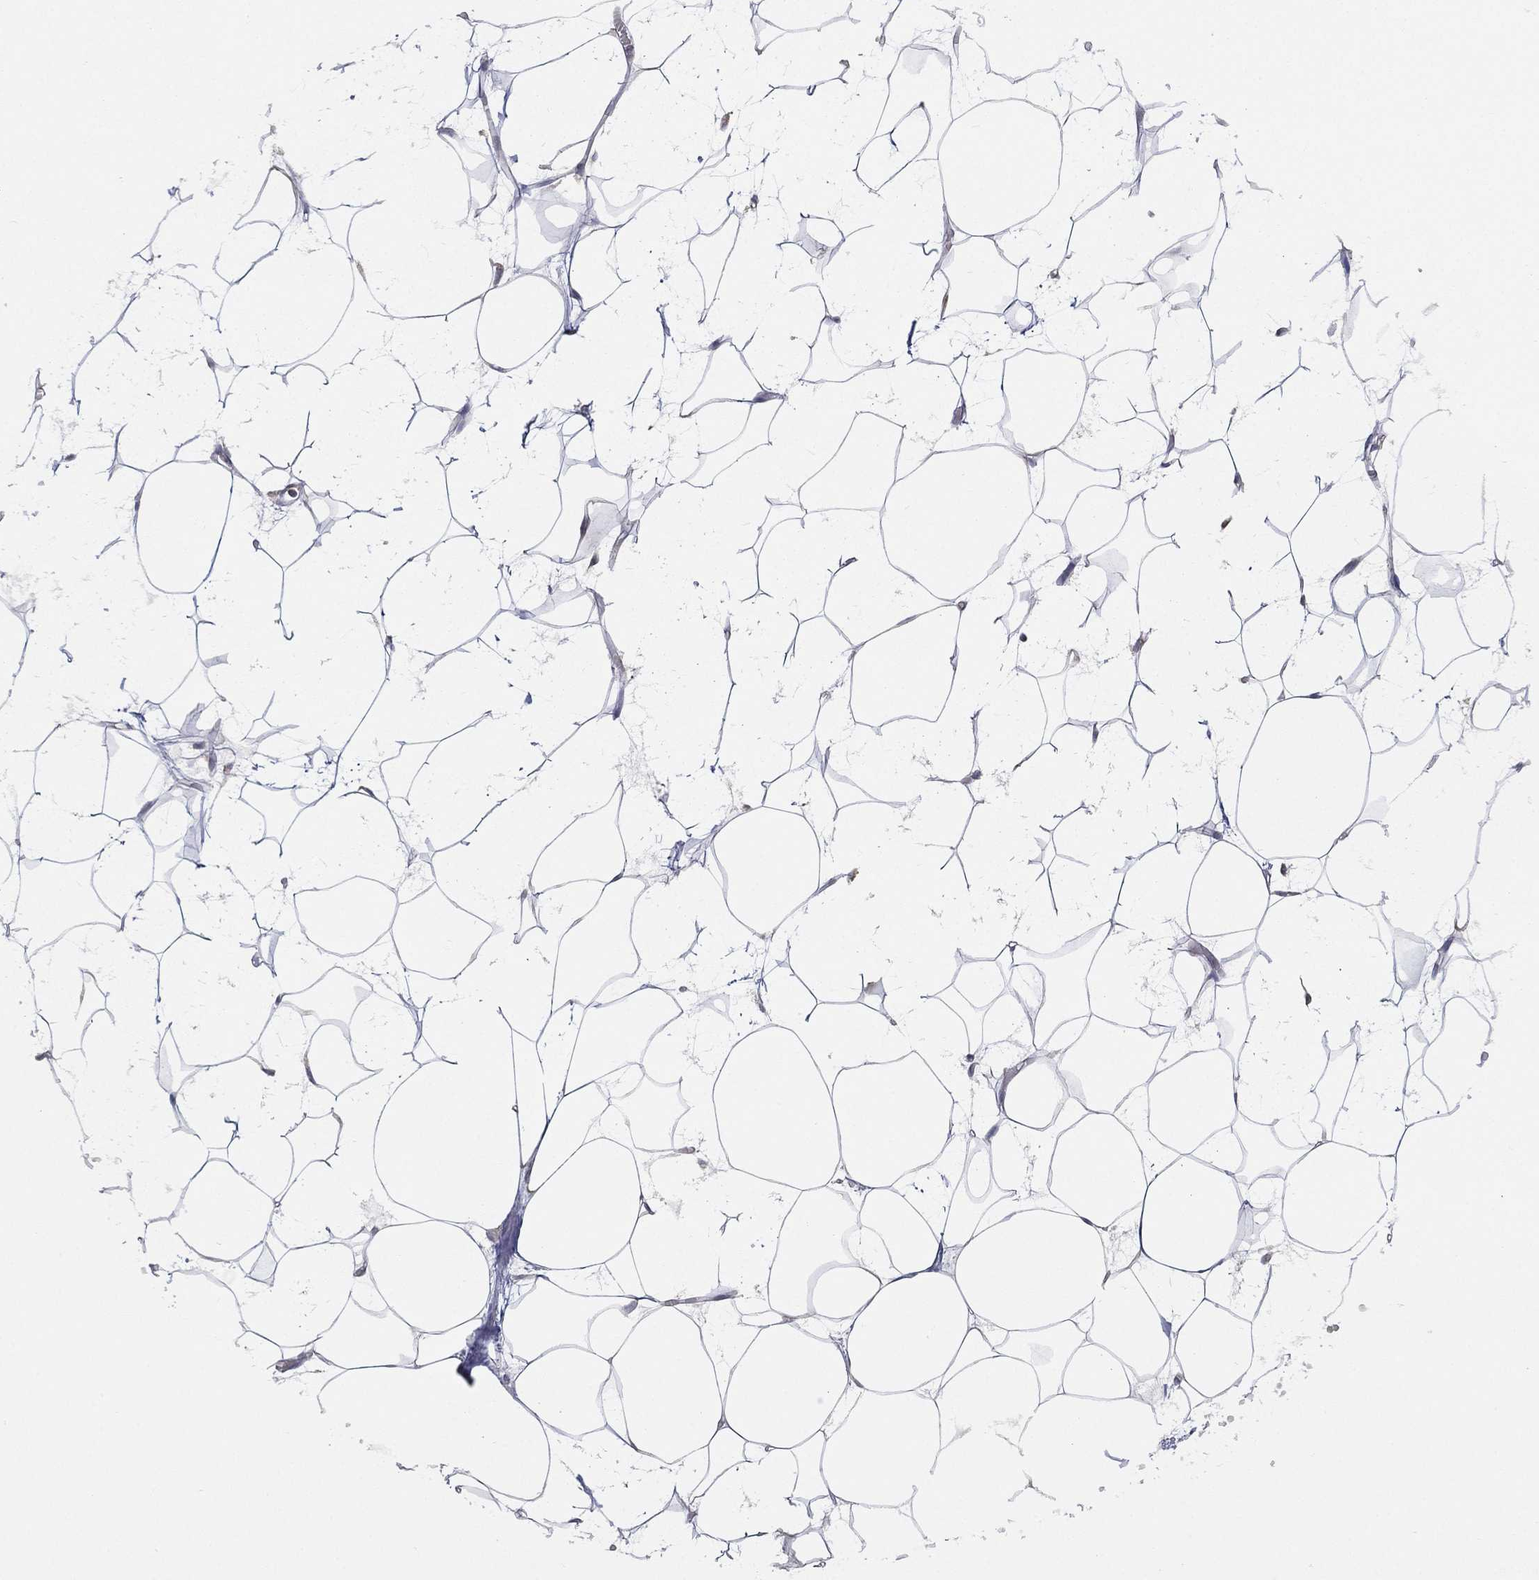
{"staining": {"intensity": "negative", "quantity": "none", "location": "none"}, "tissue": "adipose tissue", "cell_type": "Adipocytes", "image_type": "normal", "snomed": [{"axis": "morphology", "description": "Normal tissue, NOS"}, {"axis": "topography", "description": "Breast"}], "caption": "Adipose tissue stained for a protein using immunohistochemistry shows no staining adipocytes.", "gene": "TMTC4", "patient": {"sex": "female", "age": 49}}